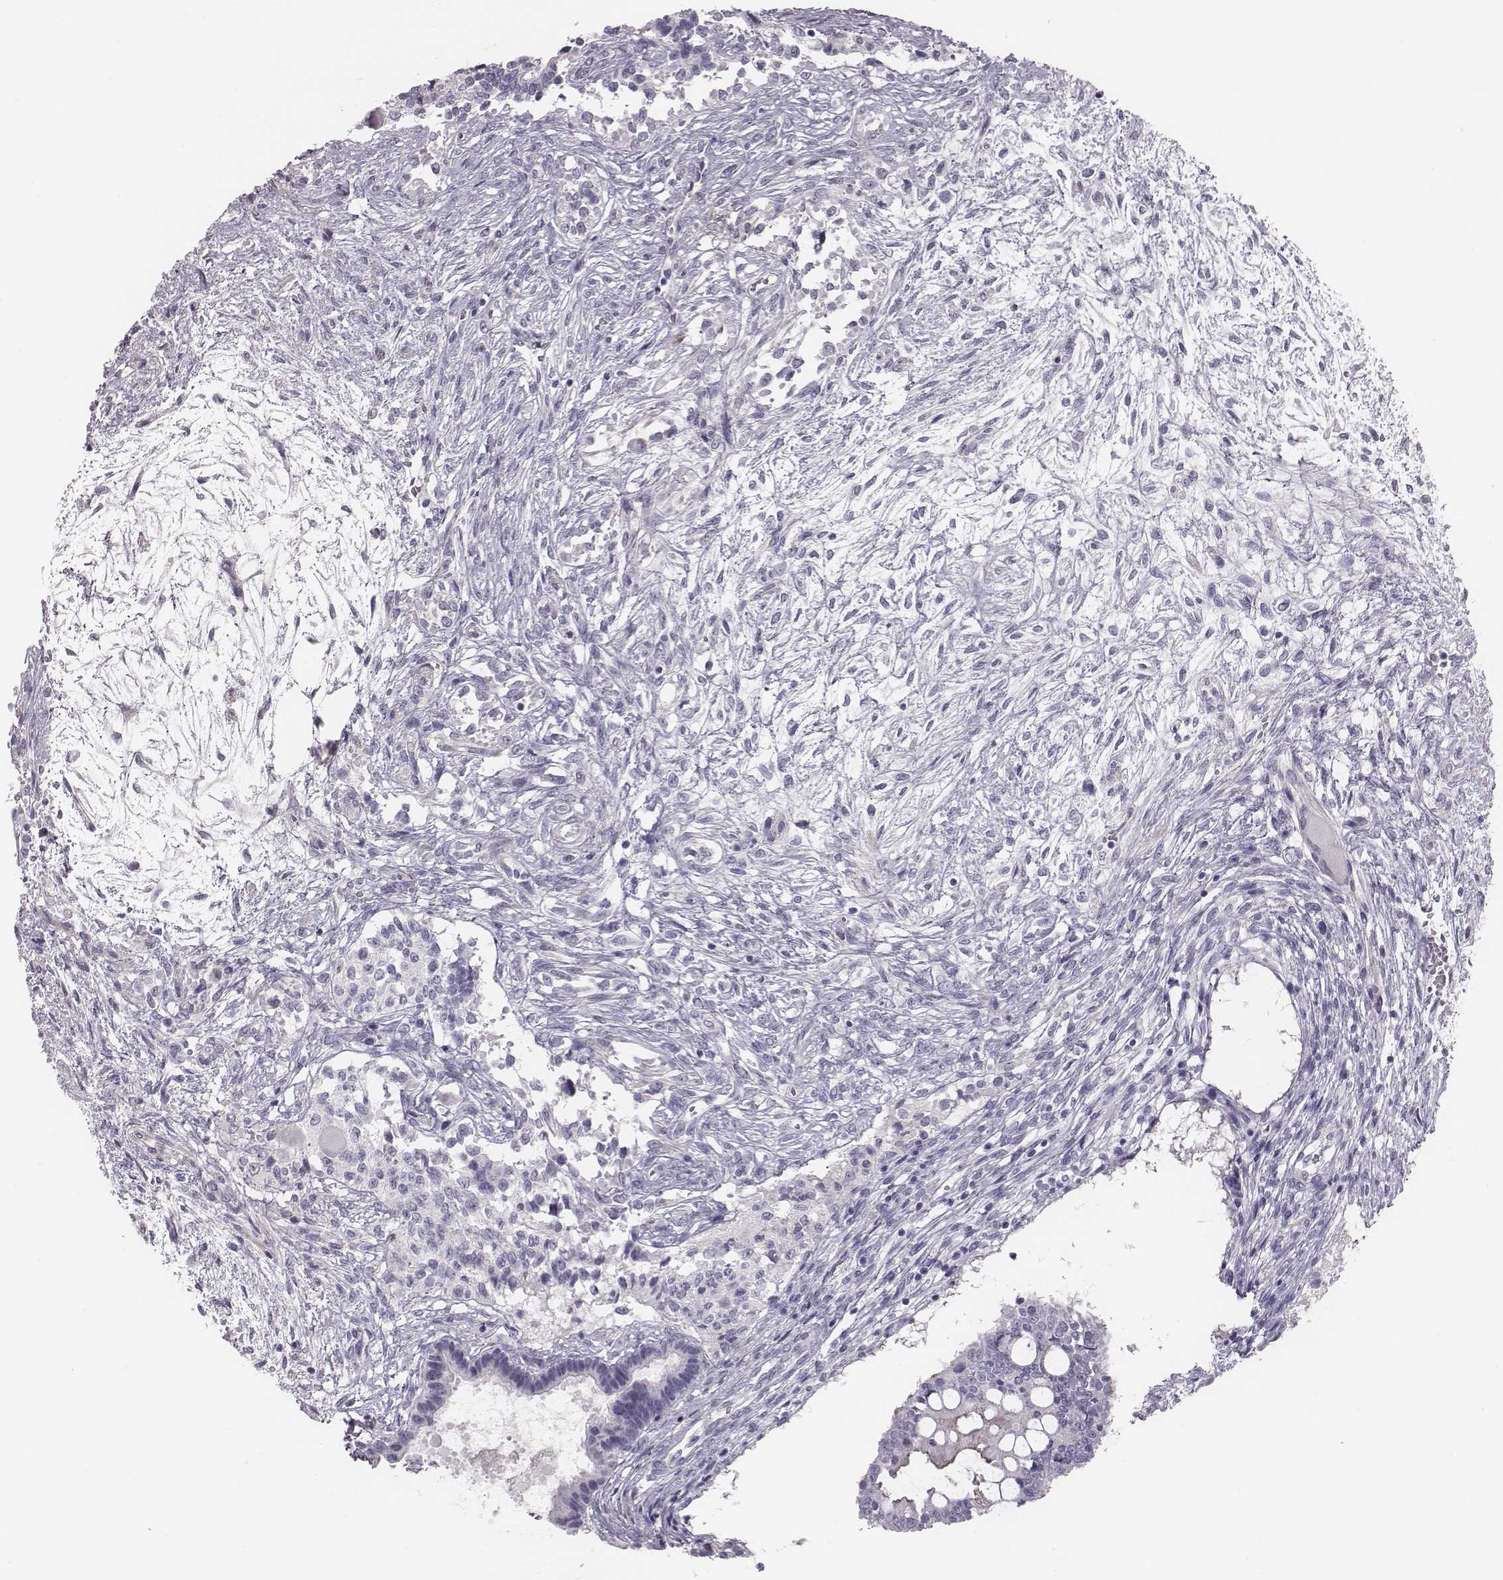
{"staining": {"intensity": "negative", "quantity": "none", "location": "none"}, "tissue": "testis cancer", "cell_type": "Tumor cells", "image_type": "cancer", "snomed": [{"axis": "morphology", "description": "Carcinoma, Embryonal, NOS"}, {"axis": "topography", "description": "Testis"}], "caption": "The IHC histopathology image has no significant staining in tumor cells of testis cancer (embryonal carcinoma) tissue. (Brightfield microscopy of DAB IHC at high magnification).", "gene": "CACNG4", "patient": {"sex": "male", "age": 37}}